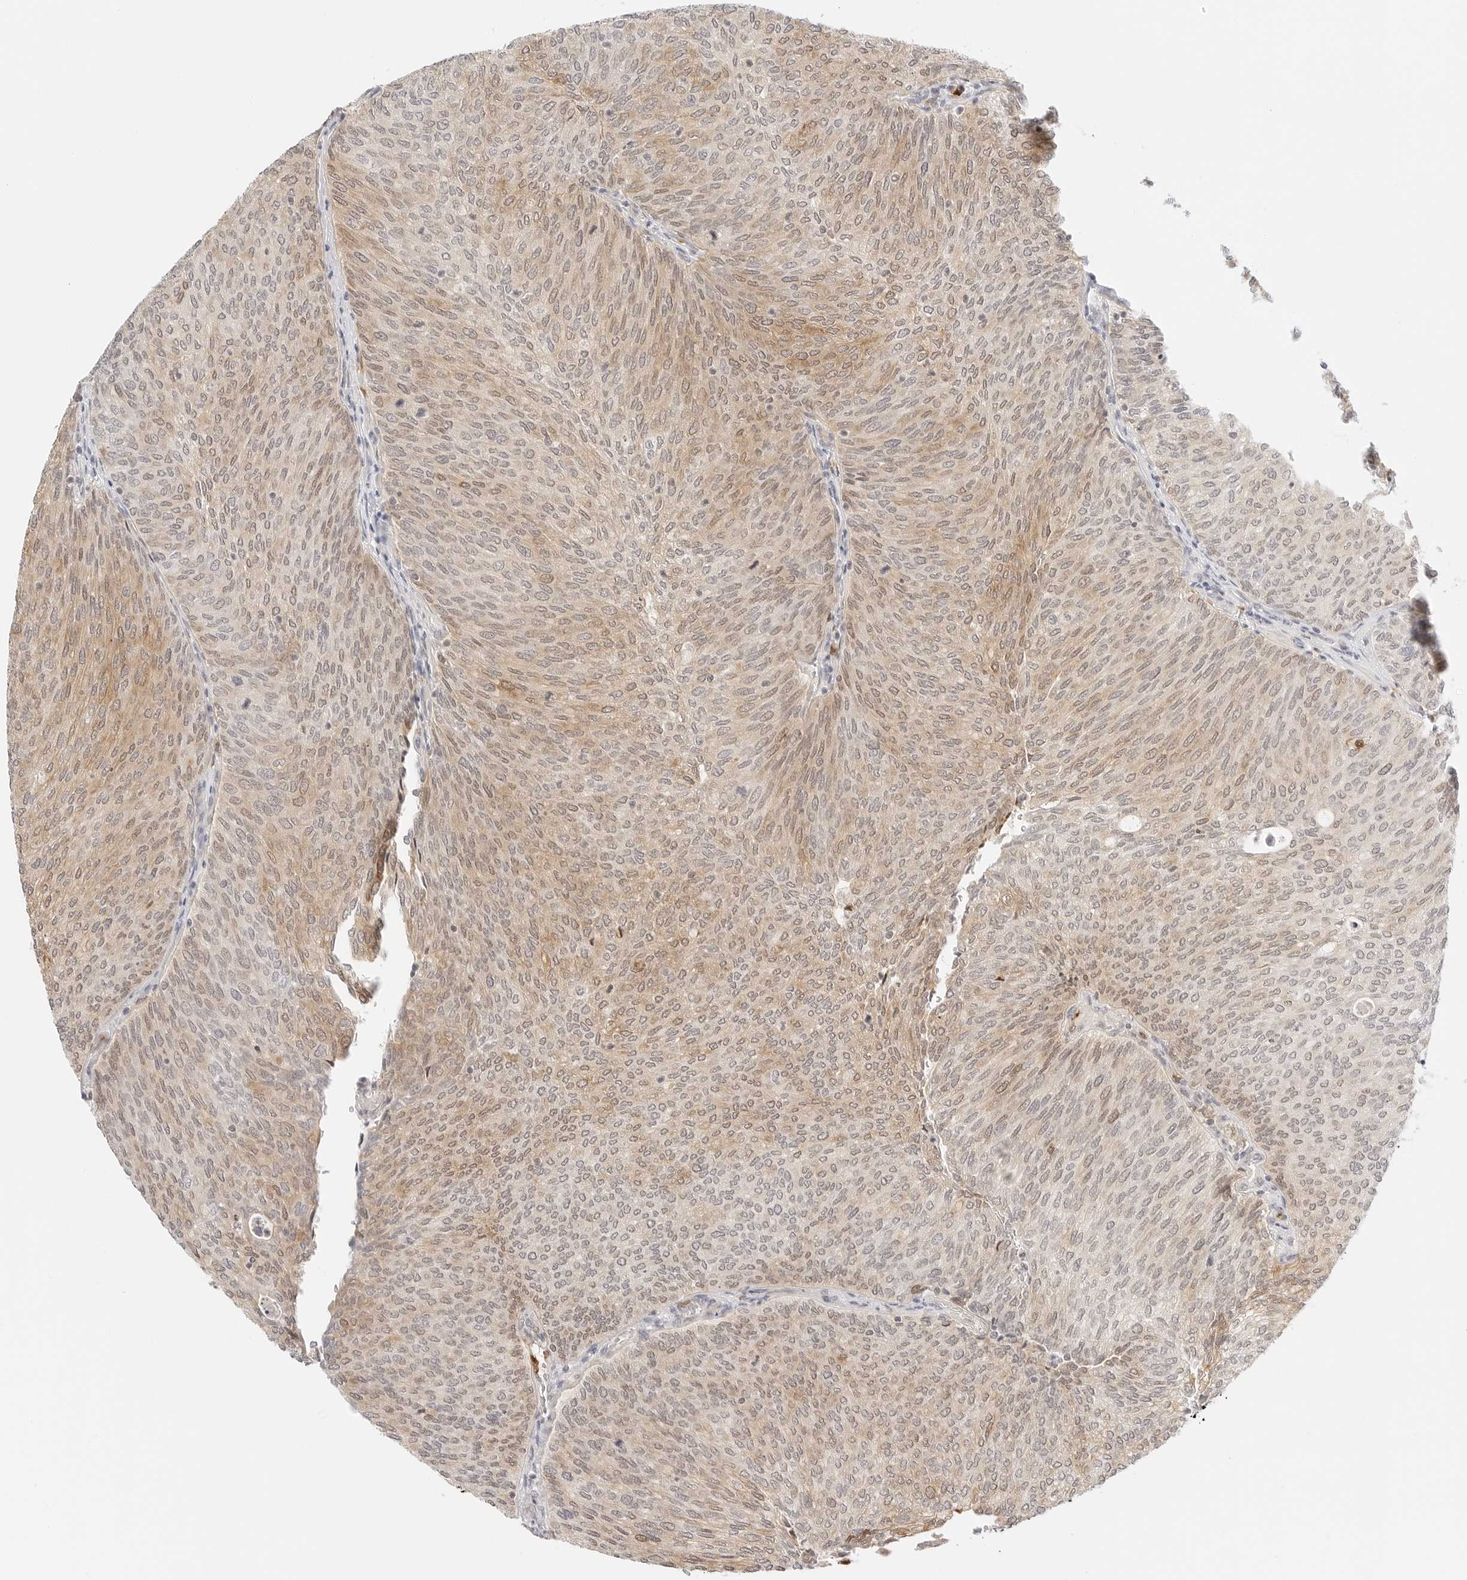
{"staining": {"intensity": "moderate", "quantity": ">75%", "location": "cytoplasmic/membranous,nuclear"}, "tissue": "urothelial cancer", "cell_type": "Tumor cells", "image_type": "cancer", "snomed": [{"axis": "morphology", "description": "Urothelial carcinoma, Low grade"}, {"axis": "topography", "description": "Urinary bladder"}], "caption": "Urothelial cancer was stained to show a protein in brown. There is medium levels of moderate cytoplasmic/membranous and nuclear positivity in approximately >75% of tumor cells.", "gene": "TEKT2", "patient": {"sex": "female", "age": 79}}